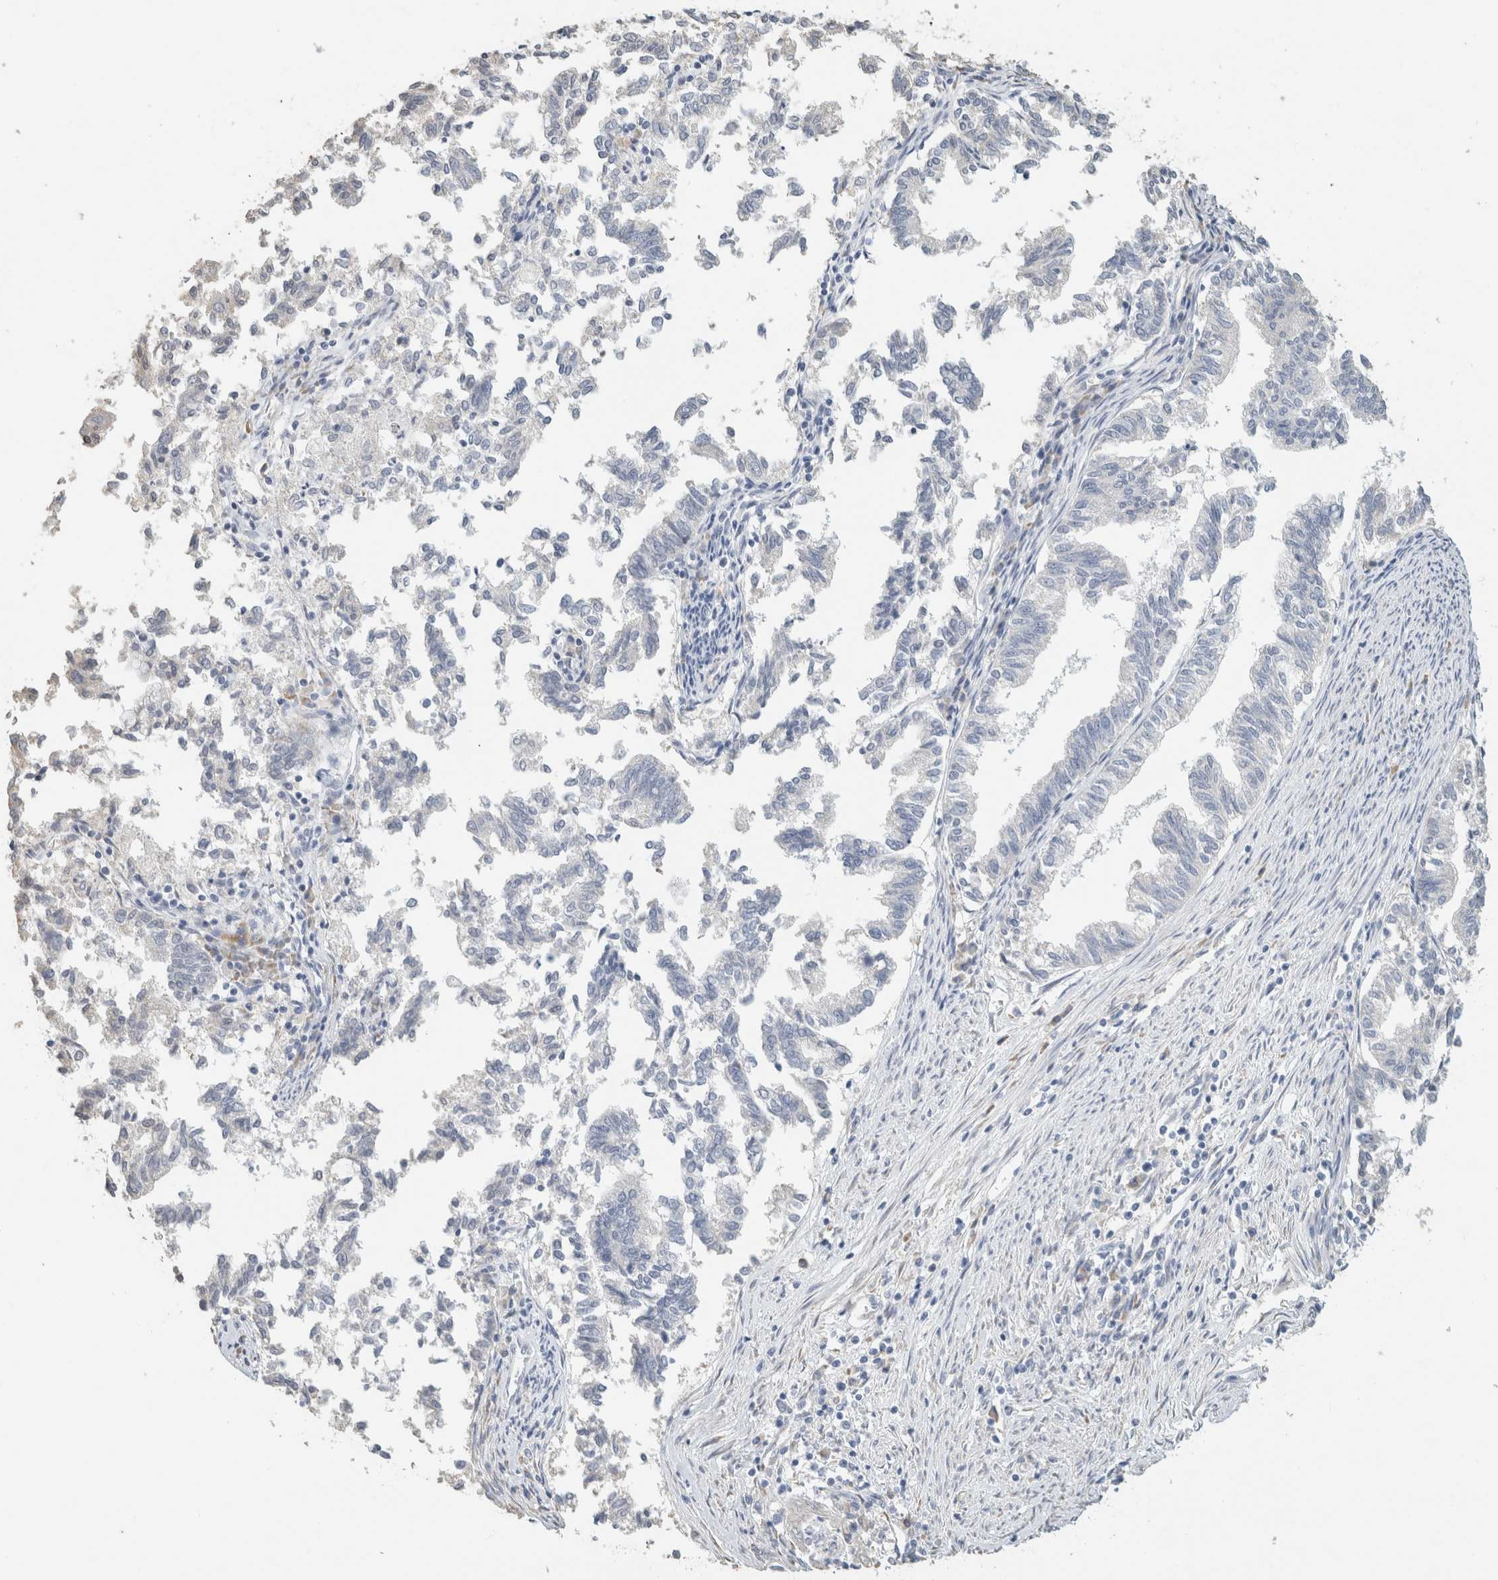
{"staining": {"intensity": "negative", "quantity": "none", "location": "none"}, "tissue": "endometrial cancer", "cell_type": "Tumor cells", "image_type": "cancer", "snomed": [{"axis": "morphology", "description": "Necrosis, NOS"}, {"axis": "morphology", "description": "Adenocarcinoma, NOS"}, {"axis": "topography", "description": "Endometrium"}], "caption": "Immunohistochemistry (IHC) image of adenocarcinoma (endometrial) stained for a protein (brown), which exhibits no positivity in tumor cells. (Brightfield microscopy of DAB immunohistochemistry (IHC) at high magnification).", "gene": "NEFM", "patient": {"sex": "female", "age": 79}}